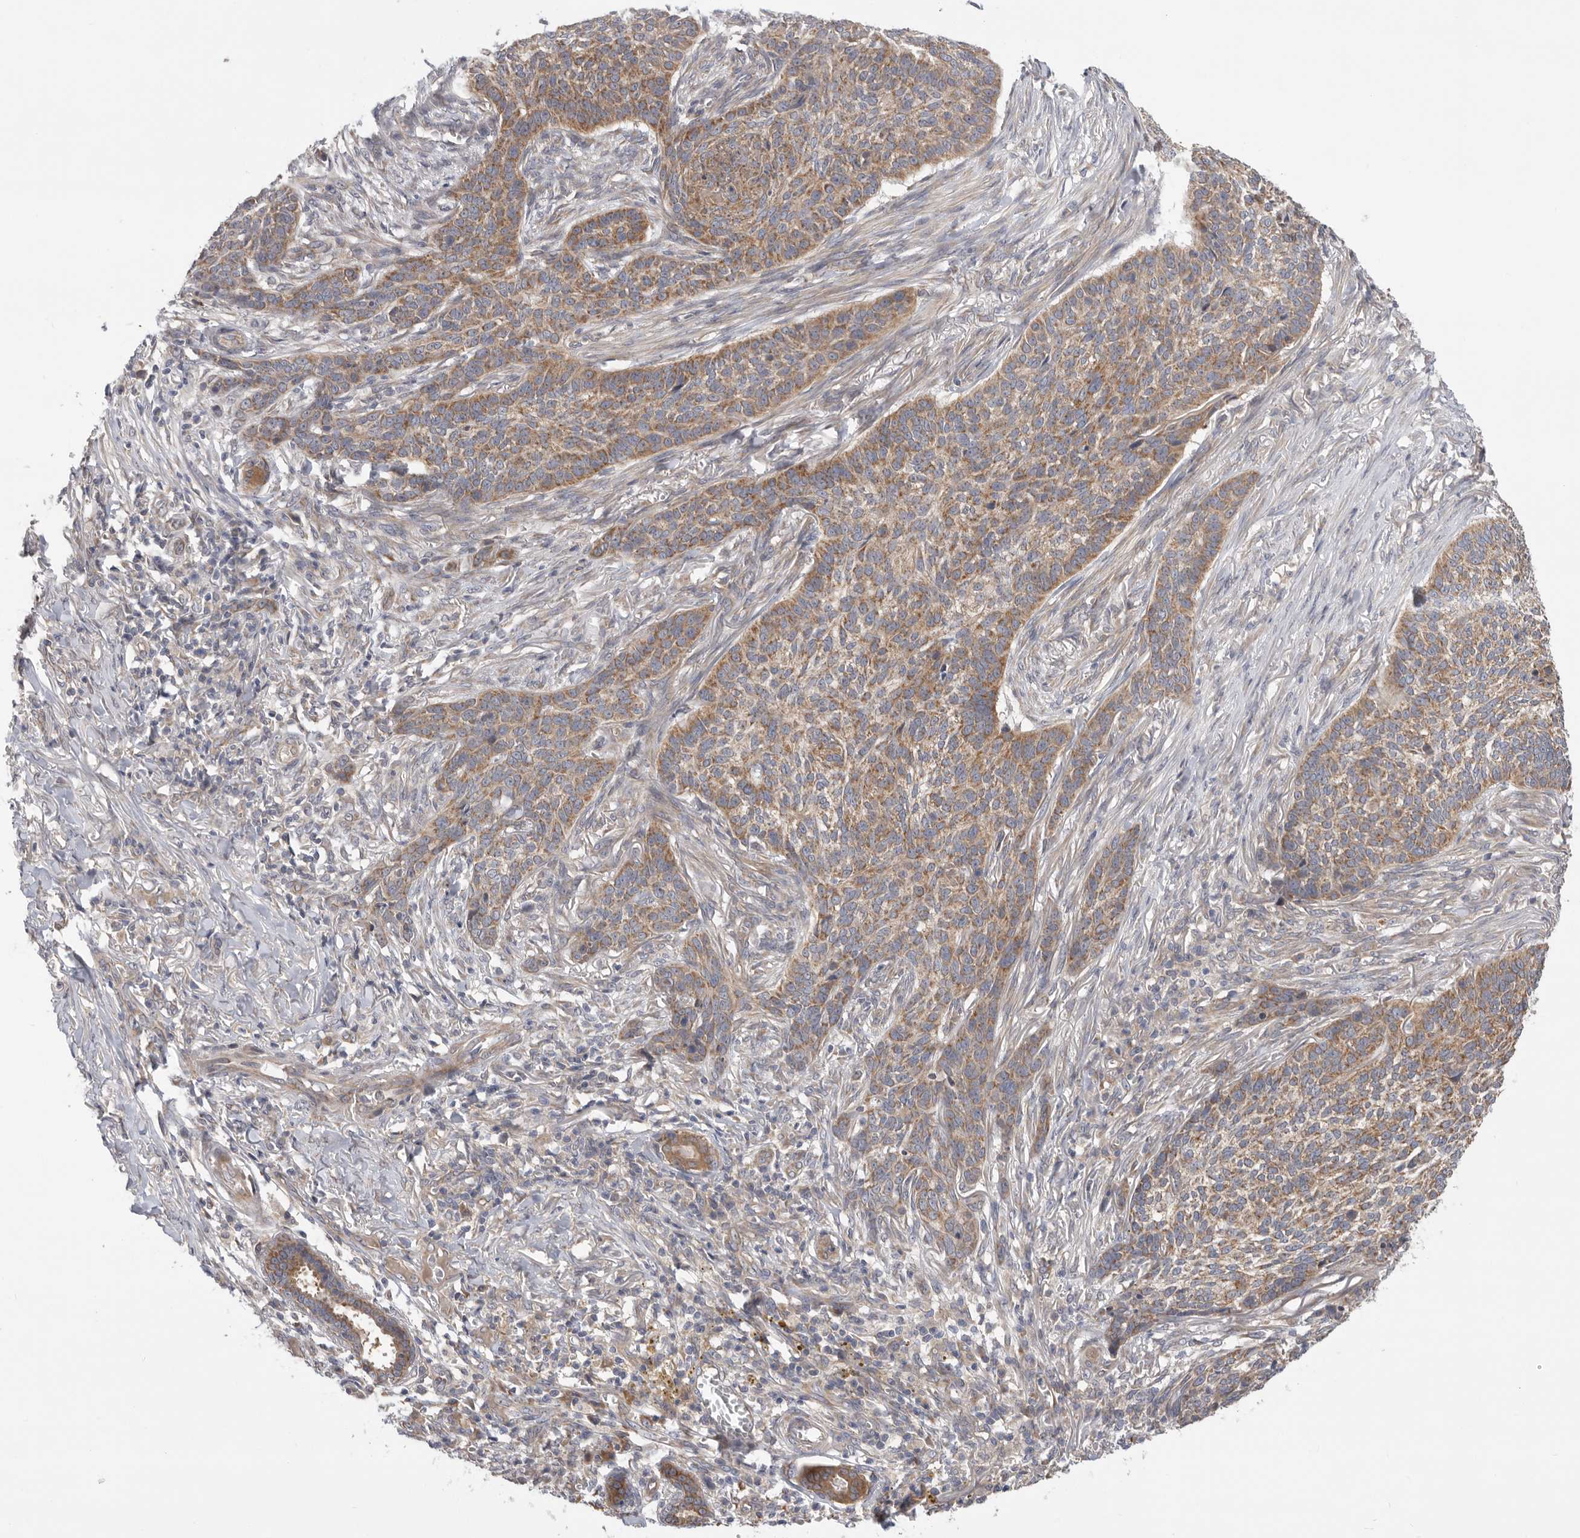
{"staining": {"intensity": "moderate", "quantity": ">75%", "location": "cytoplasmic/membranous"}, "tissue": "skin cancer", "cell_type": "Tumor cells", "image_type": "cancer", "snomed": [{"axis": "morphology", "description": "Basal cell carcinoma"}, {"axis": "topography", "description": "Skin"}], "caption": "Immunohistochemistry photomicrograph of neoplastic tissue: basal cell carcinoma (skin) stained using immunohistochemistry shows medium levels of moderate protein expression localized specifically in the cytoplasmic/membranous of tumor cells, appearing as a cytoplasmic/membranous brown color.", "gene": "MTFR1L", "patient": {"sex": "male", "age": 85}}